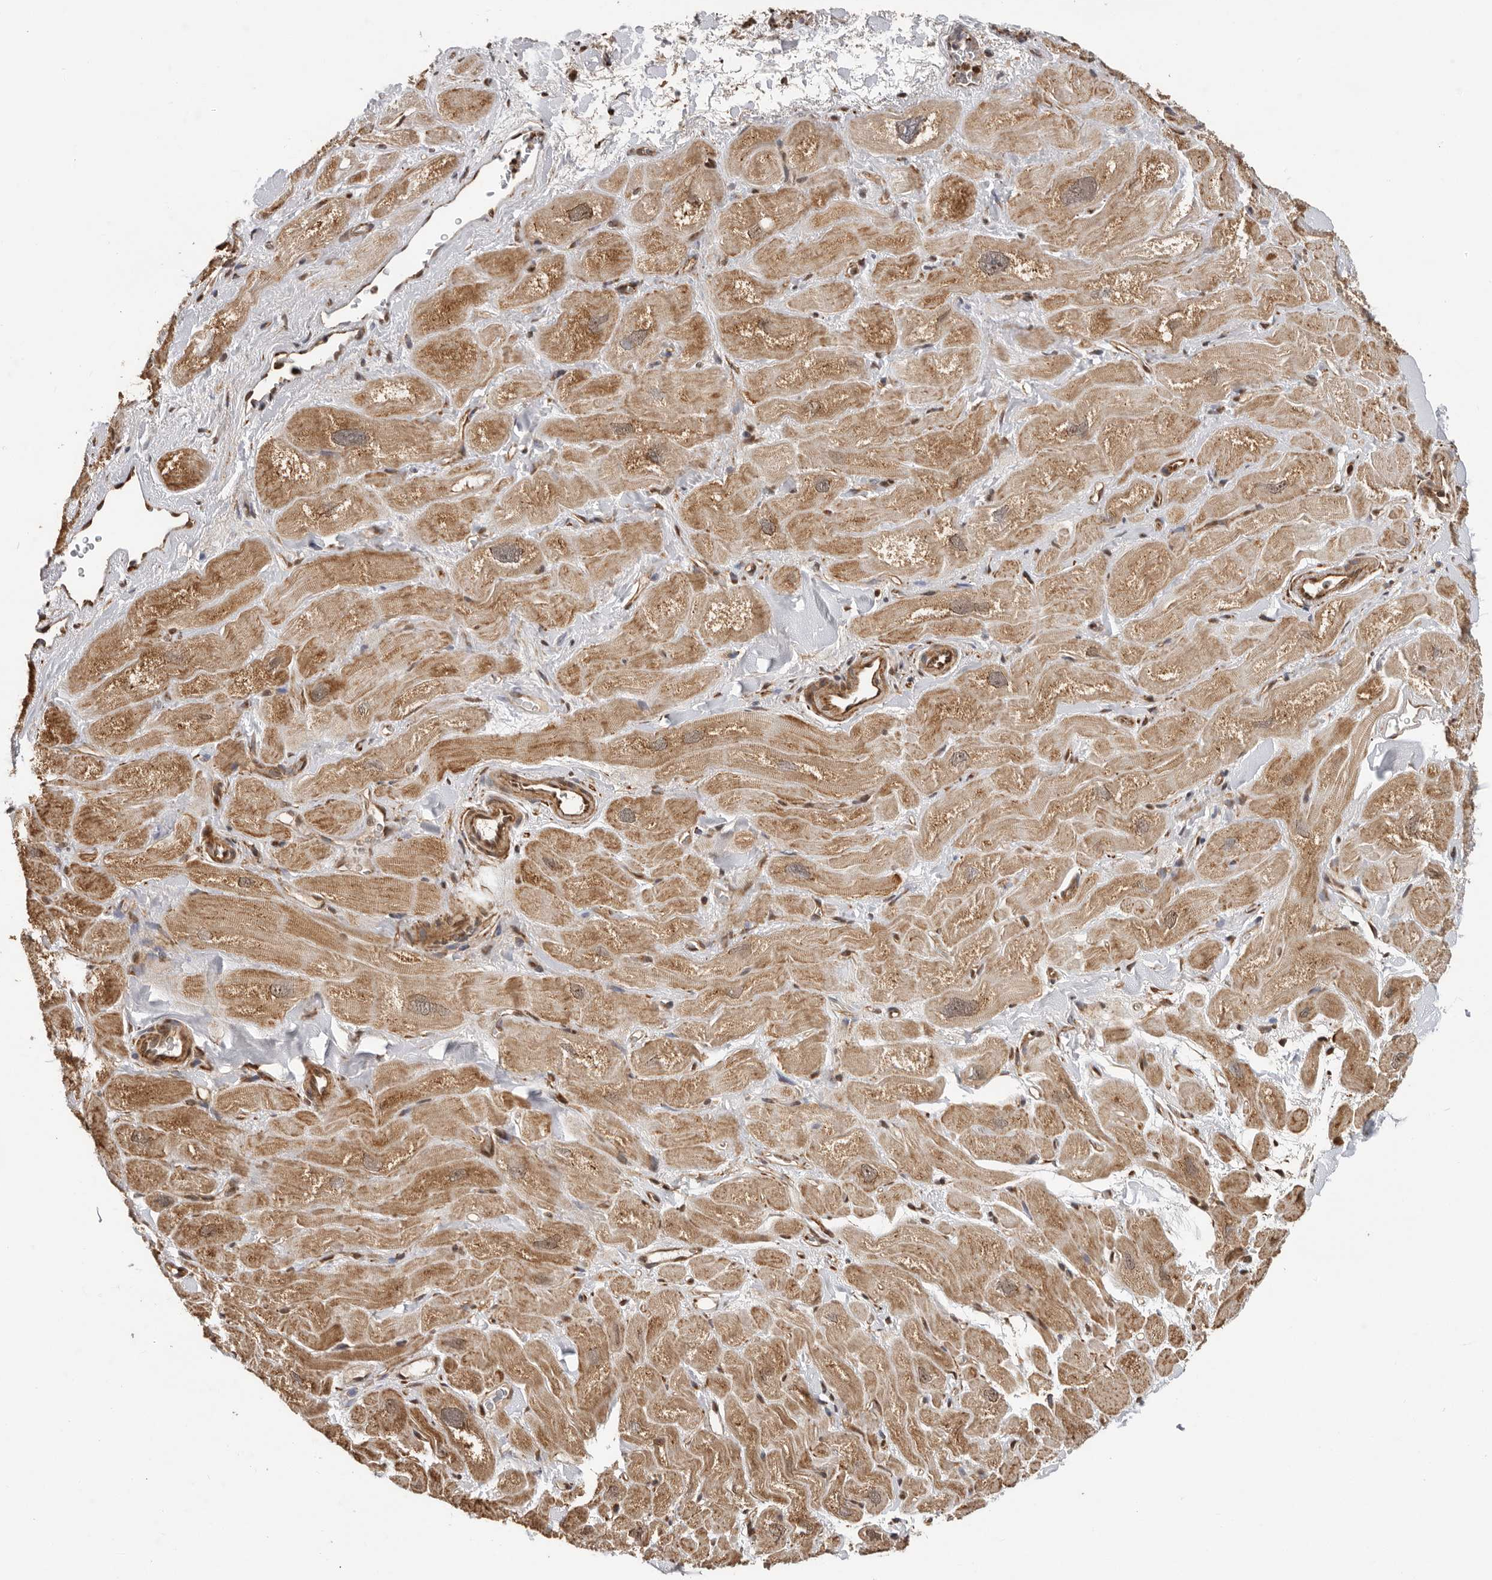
{"staining": {"intensity": "moderate", "quantity": ">75%", "location": "cytoplasmic/membranous"}, "tissue": "heart muscle", "cell_type": "Cardiomyocytes", "image_type": "normal", "snomed": [{"axis": "morphology", "description": "Normal tissue, NOS"}, {"axis": "topography", "description": "Heart"}], "caption": "Protein expression by immunohistochemistry displays moderate cytoplasmic/membranous positivity in about >75% of cardiomyocytes in unremarkable heart muscle. Ihc stains the protein in brown and the nuclei are stained blue.", "gene": "RNF157", "patient": {"sex": "male", "age": 49}}